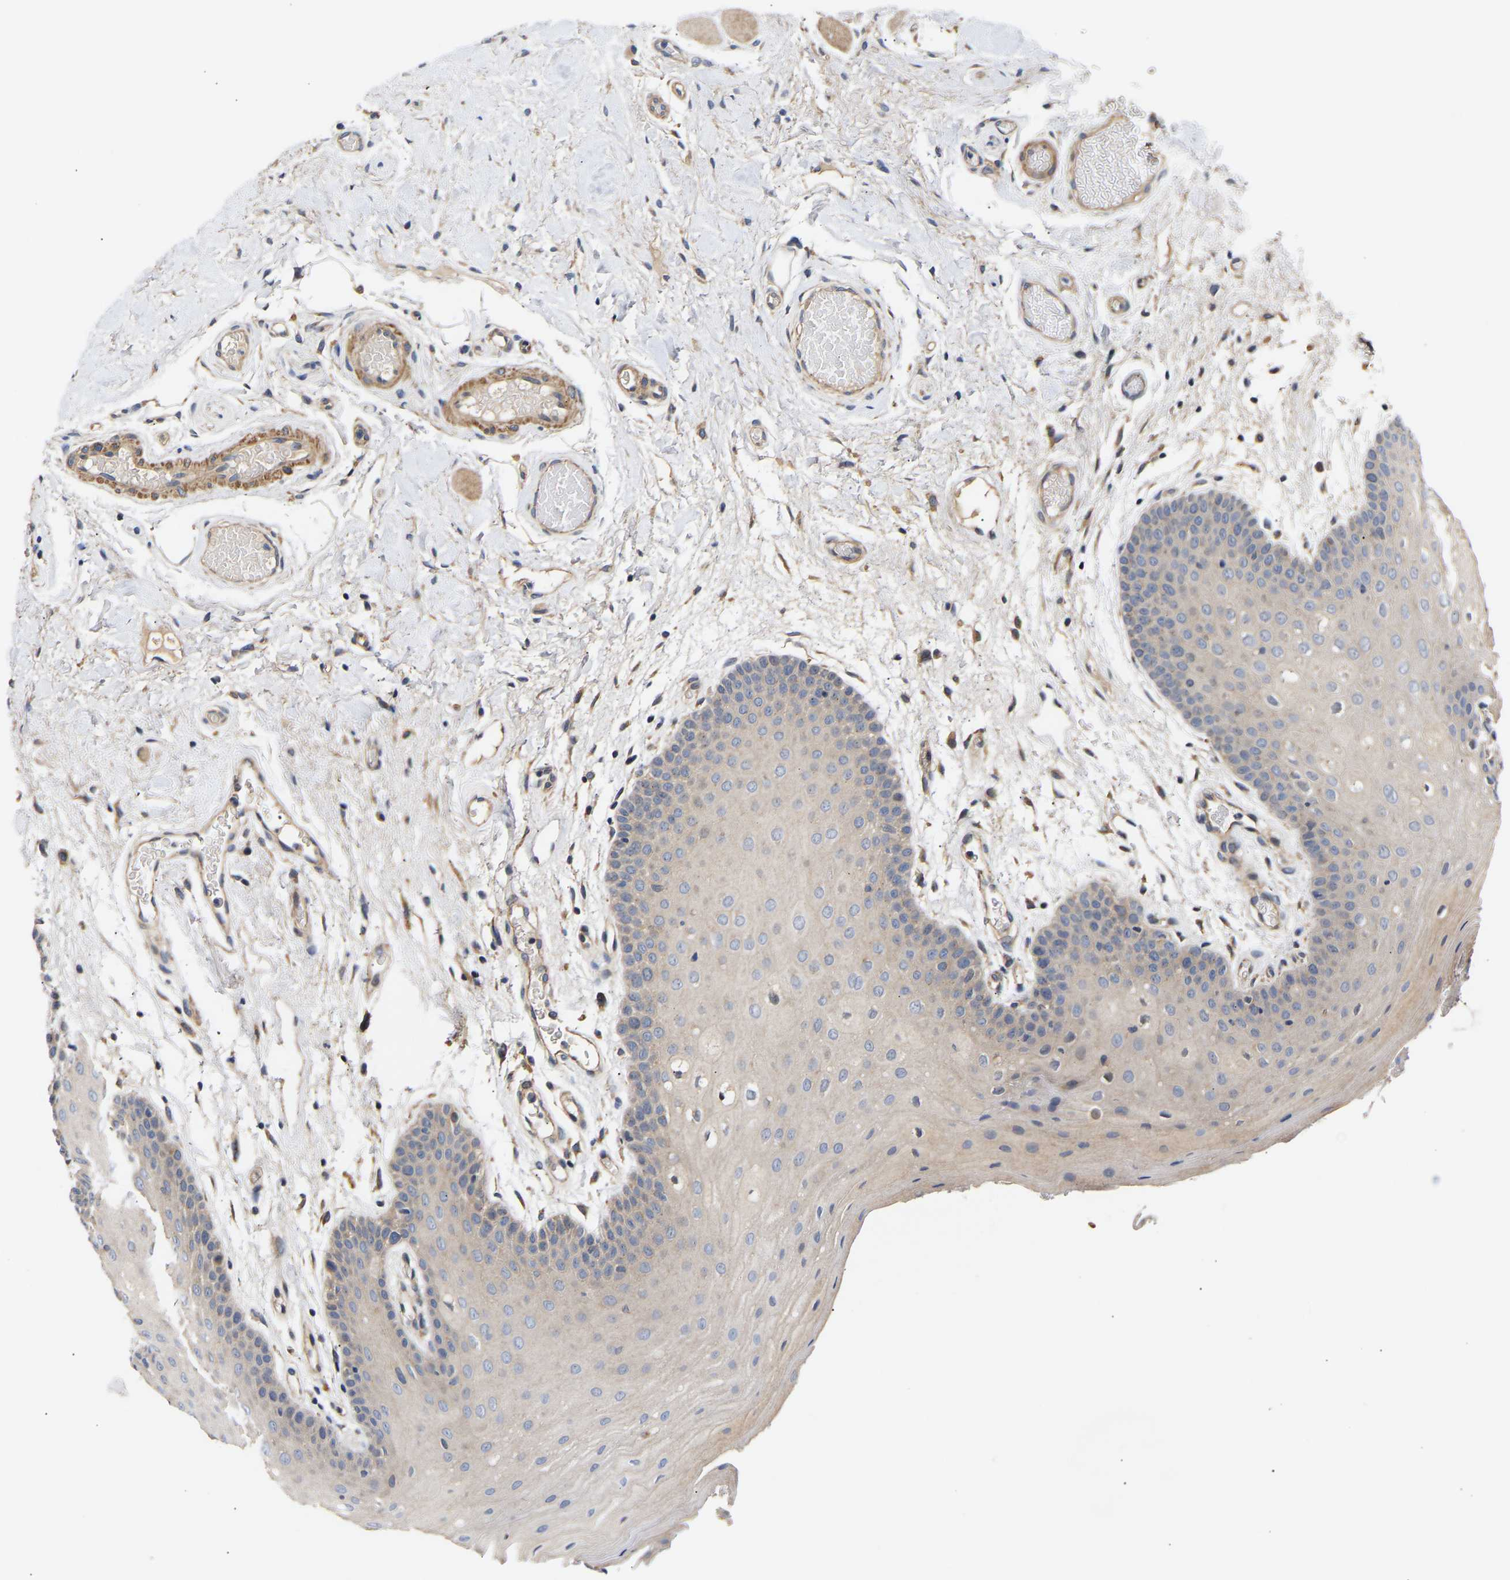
{"staining": {"intensity": "weak", "quantity": "<25%", "location": "cytoplasmic/membranous"}, "tissue": "oral mucosa", "cell_type": "Squamous epithelial cells", "image_type": "normal", "snomed": [{"axis": "morphology", "description": "Normal tissue, NOS"}, {"axis": "morphology", "description": "Squamous cell carcinoma, NOS"}, {"axis": "topography", "description": "Oral tissue"}, {"axis": "topography", "description": "Head-Neck"}], "caption": "A histopathology image of human oral mucosa is negative for staining in squamous epithelial cells.", "gene": "KASH5", "patient": {"sex": "male", "age": 71}}